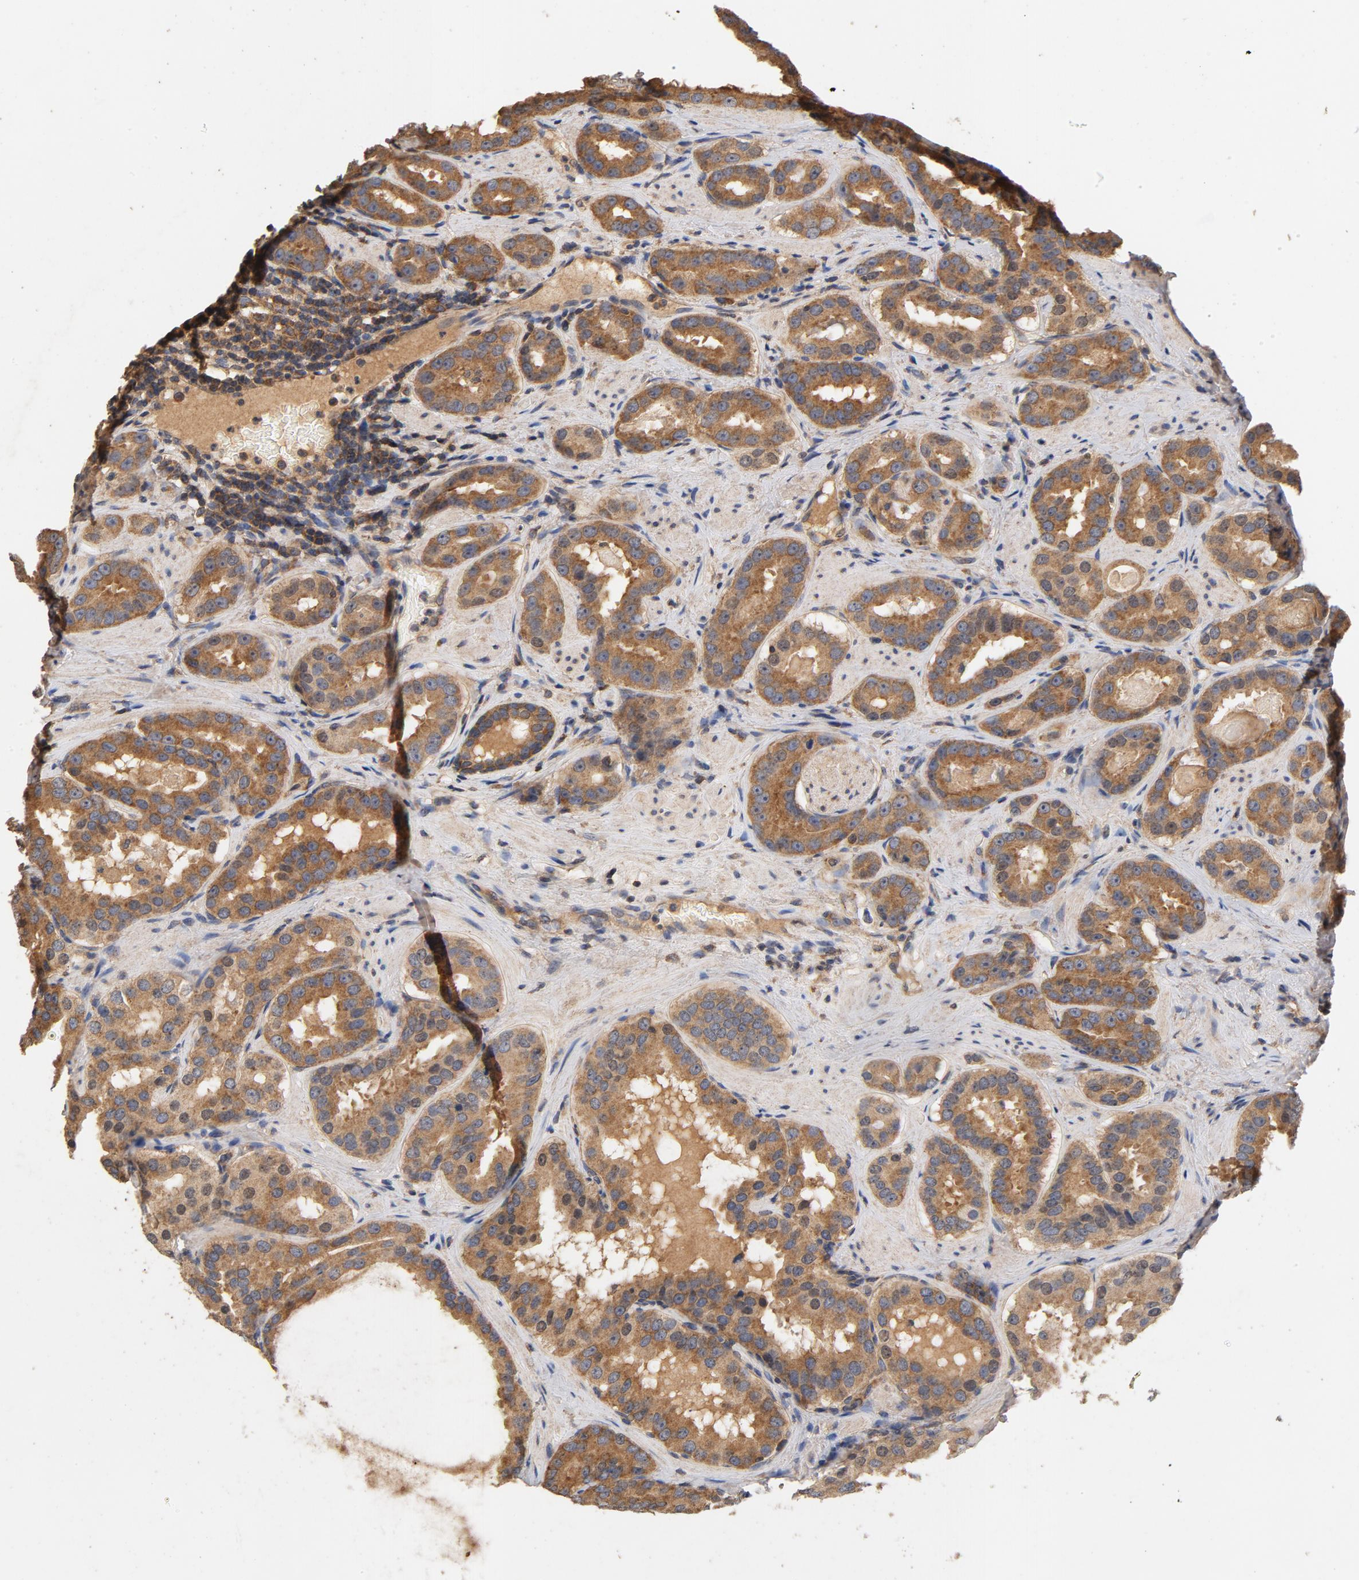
{"staining": {"intensity": "moderate", "quantity": ">75%", "location": "cytoplasmic/membranous"}, "tissue": "prostate cancer", "cell_type": "Tumor cells", "image_type": "cancer", "snomed": [{"axis": "morphology", "description": "Adenocarcinoma, Low grade"}, {"axis": "topography", "description": "Prostate"}], "caption": "Immunohistochemistry micrograph of neoplastic tissue: human prostate cancer stained using immunohistochemistry shows medium levels of moderate protein expression localized specifically in the cytoplasmic/membranous of tumor cells, appearing as a cytoplasmic/membranous brown color.", "gene": "DDX6", "patient": {"sex": "male", "age": 59}}